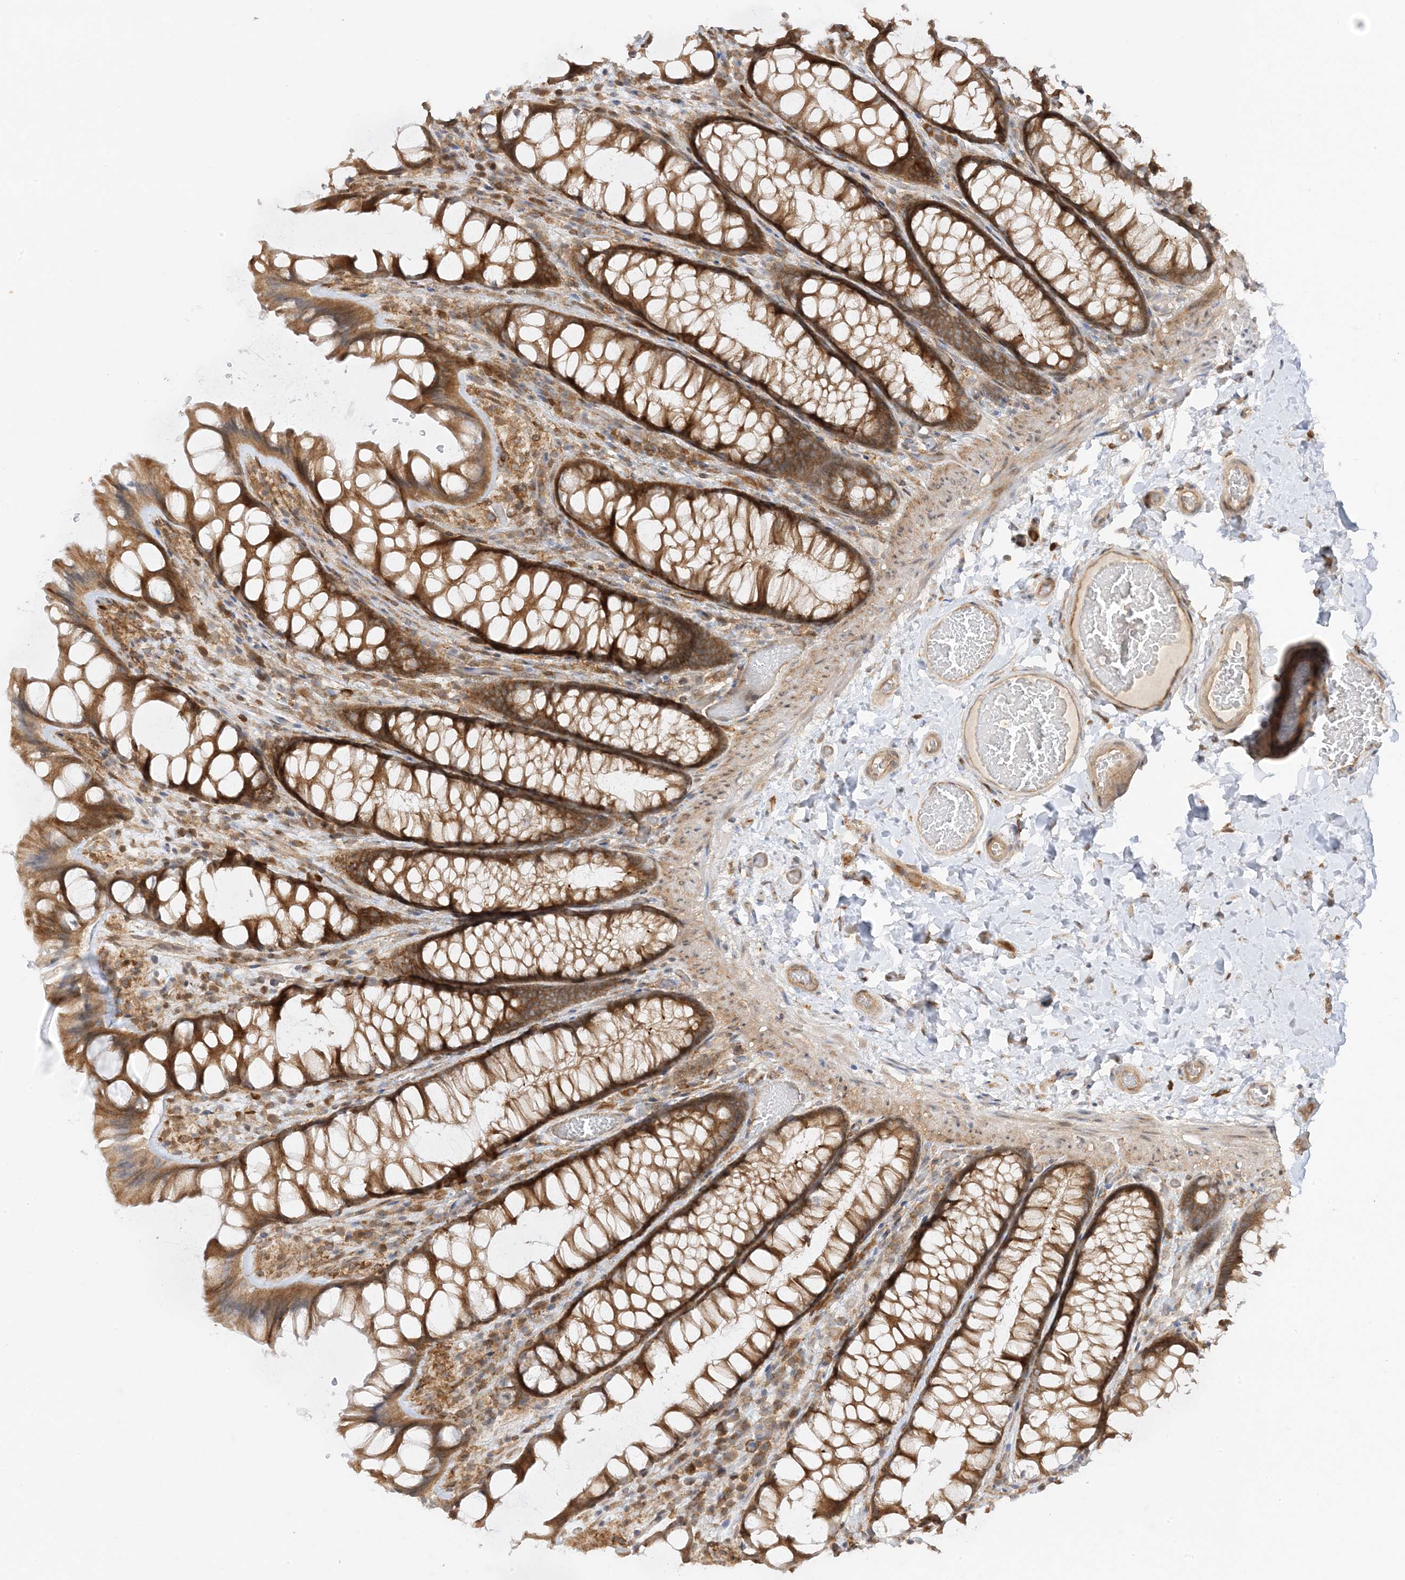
{"staining": {"intensity": "weak", "quantity": ">75%", "location": "cytoplasmic/membranous"}, "tissue": "colon", "cell_type": "Endothelial cells", "image_type": "normal", "snomed": [{"axis": "morphology", "description": "Normal tissue, NOS"}, {"axis": "topography", "description": "Colon"}], "caption": "Colon stained with IHC displays weak cytoplasmic/membranous staining in about >75% of endothelial cells.", "gene": "SCARF2", "patient": {"sex": "male", "age": 47}}